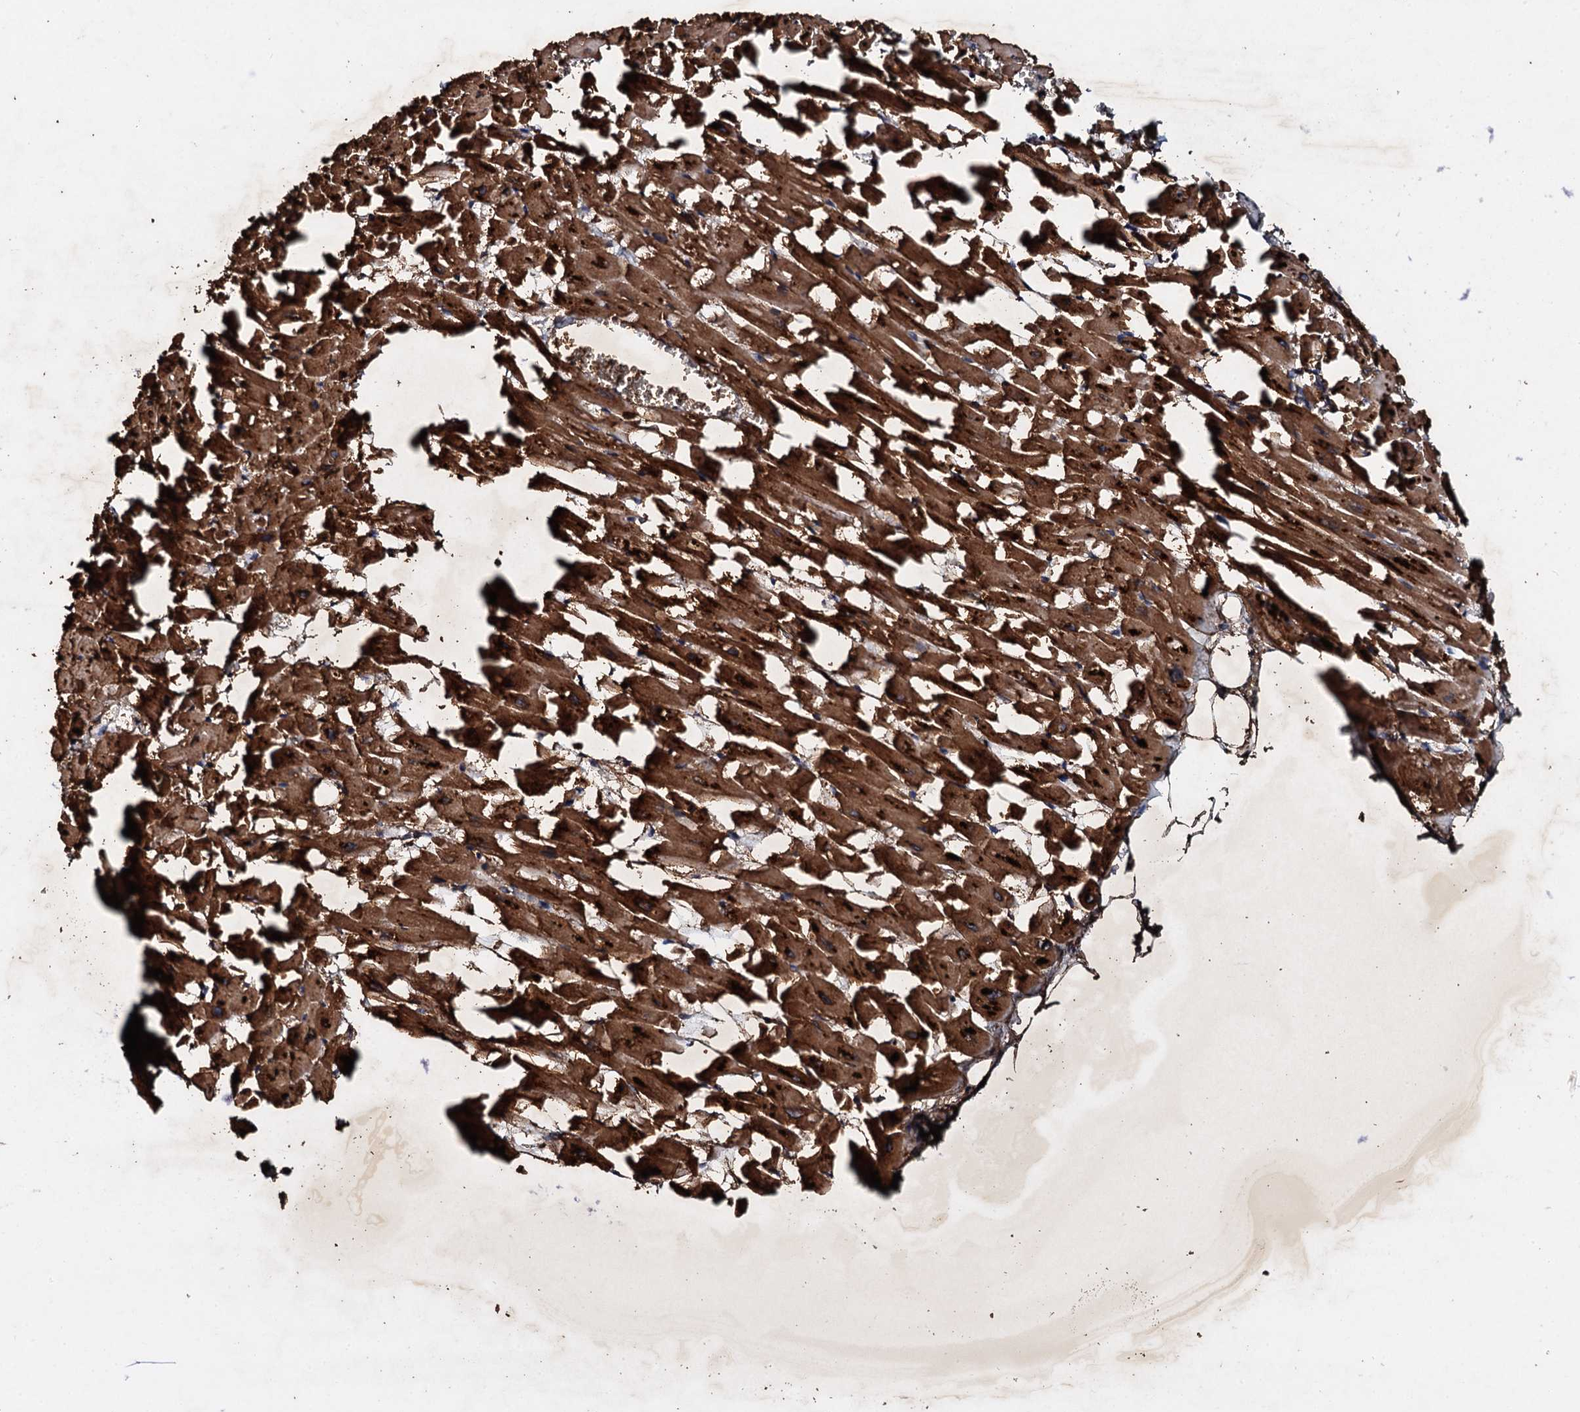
{"staining": {"intensity": "strong", "quantity": ">75%", "location": "cytoplasmic/membranous"}, "tissue": "heart muscle", "cell_type": "Cardiomyocytes", "image_type": "normal", "snomed": [{"axis": "morphology", "description": "Normal tissue, NOS"}, {"axis": "topography", "description": "Heart"}], "caption": "The immunohistochemical stain labels strong cytoplasmic/membranous staining in cardiomyocytes of benign heart muscle. (DAB IHC, brown staining for protein, blue staining for nuclei).", "gene": "ADAMTS10", "patient": {"sex": "female", "age": 64}}